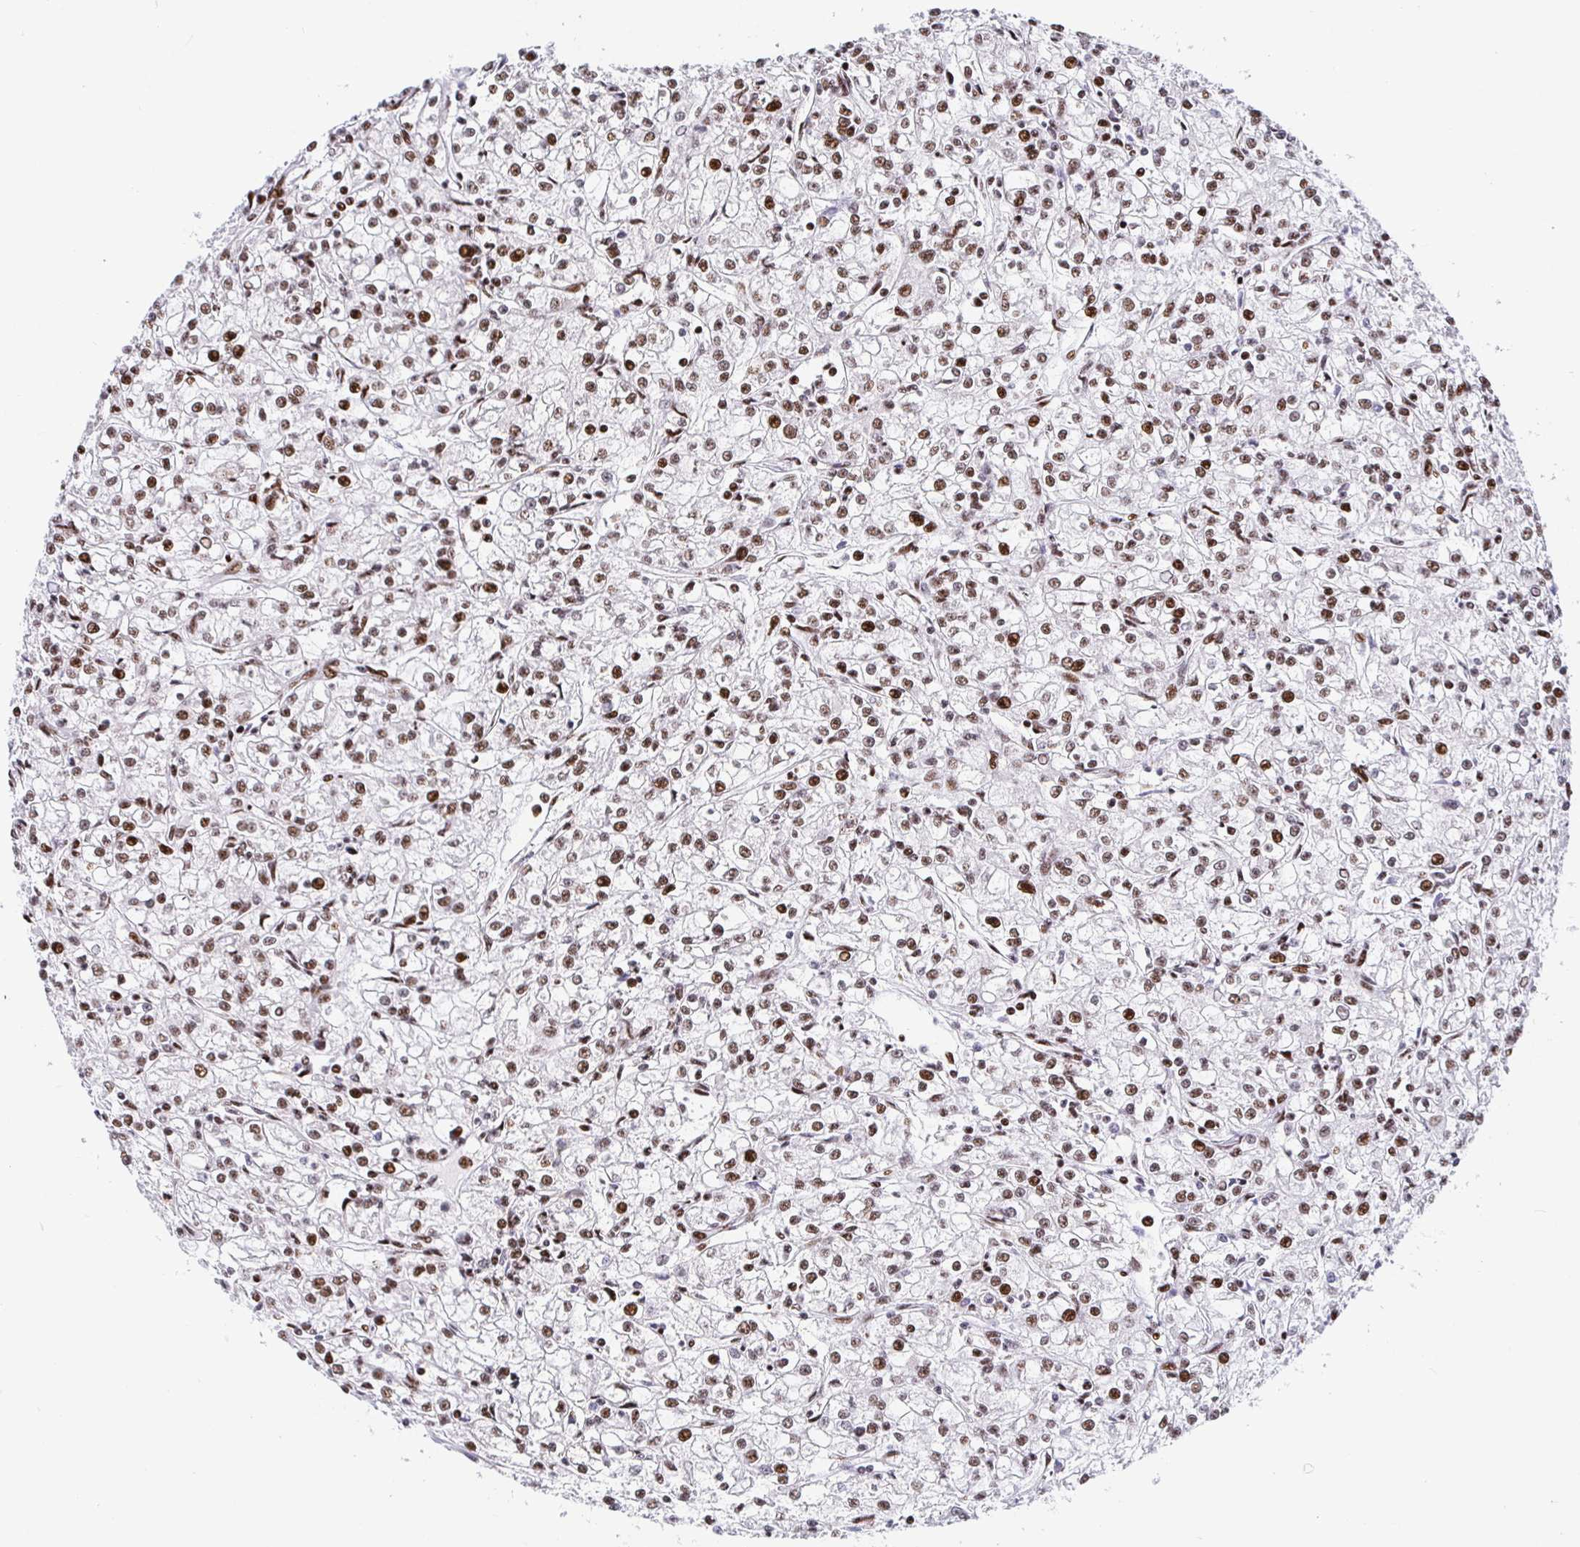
{"staining": {"intensity": "moderate", "quantity": ">75%", "location": "nuclear"}, "tissue": "renal cancer", "cell_type": "Tumor cells", "image_type": "cancer", "snomed": [{"axis": "morphology", "description": "Adenocarcinoma, NOS"}, {"axis": "topography", "description": "Kidney"}], "caption": "Tumor cells demonstrate medium levels of moderate nuclear expression in about >75% of cells in renal cancer.", "gene": "SETD5", "patient": {"sex": "female", "age": 59}}